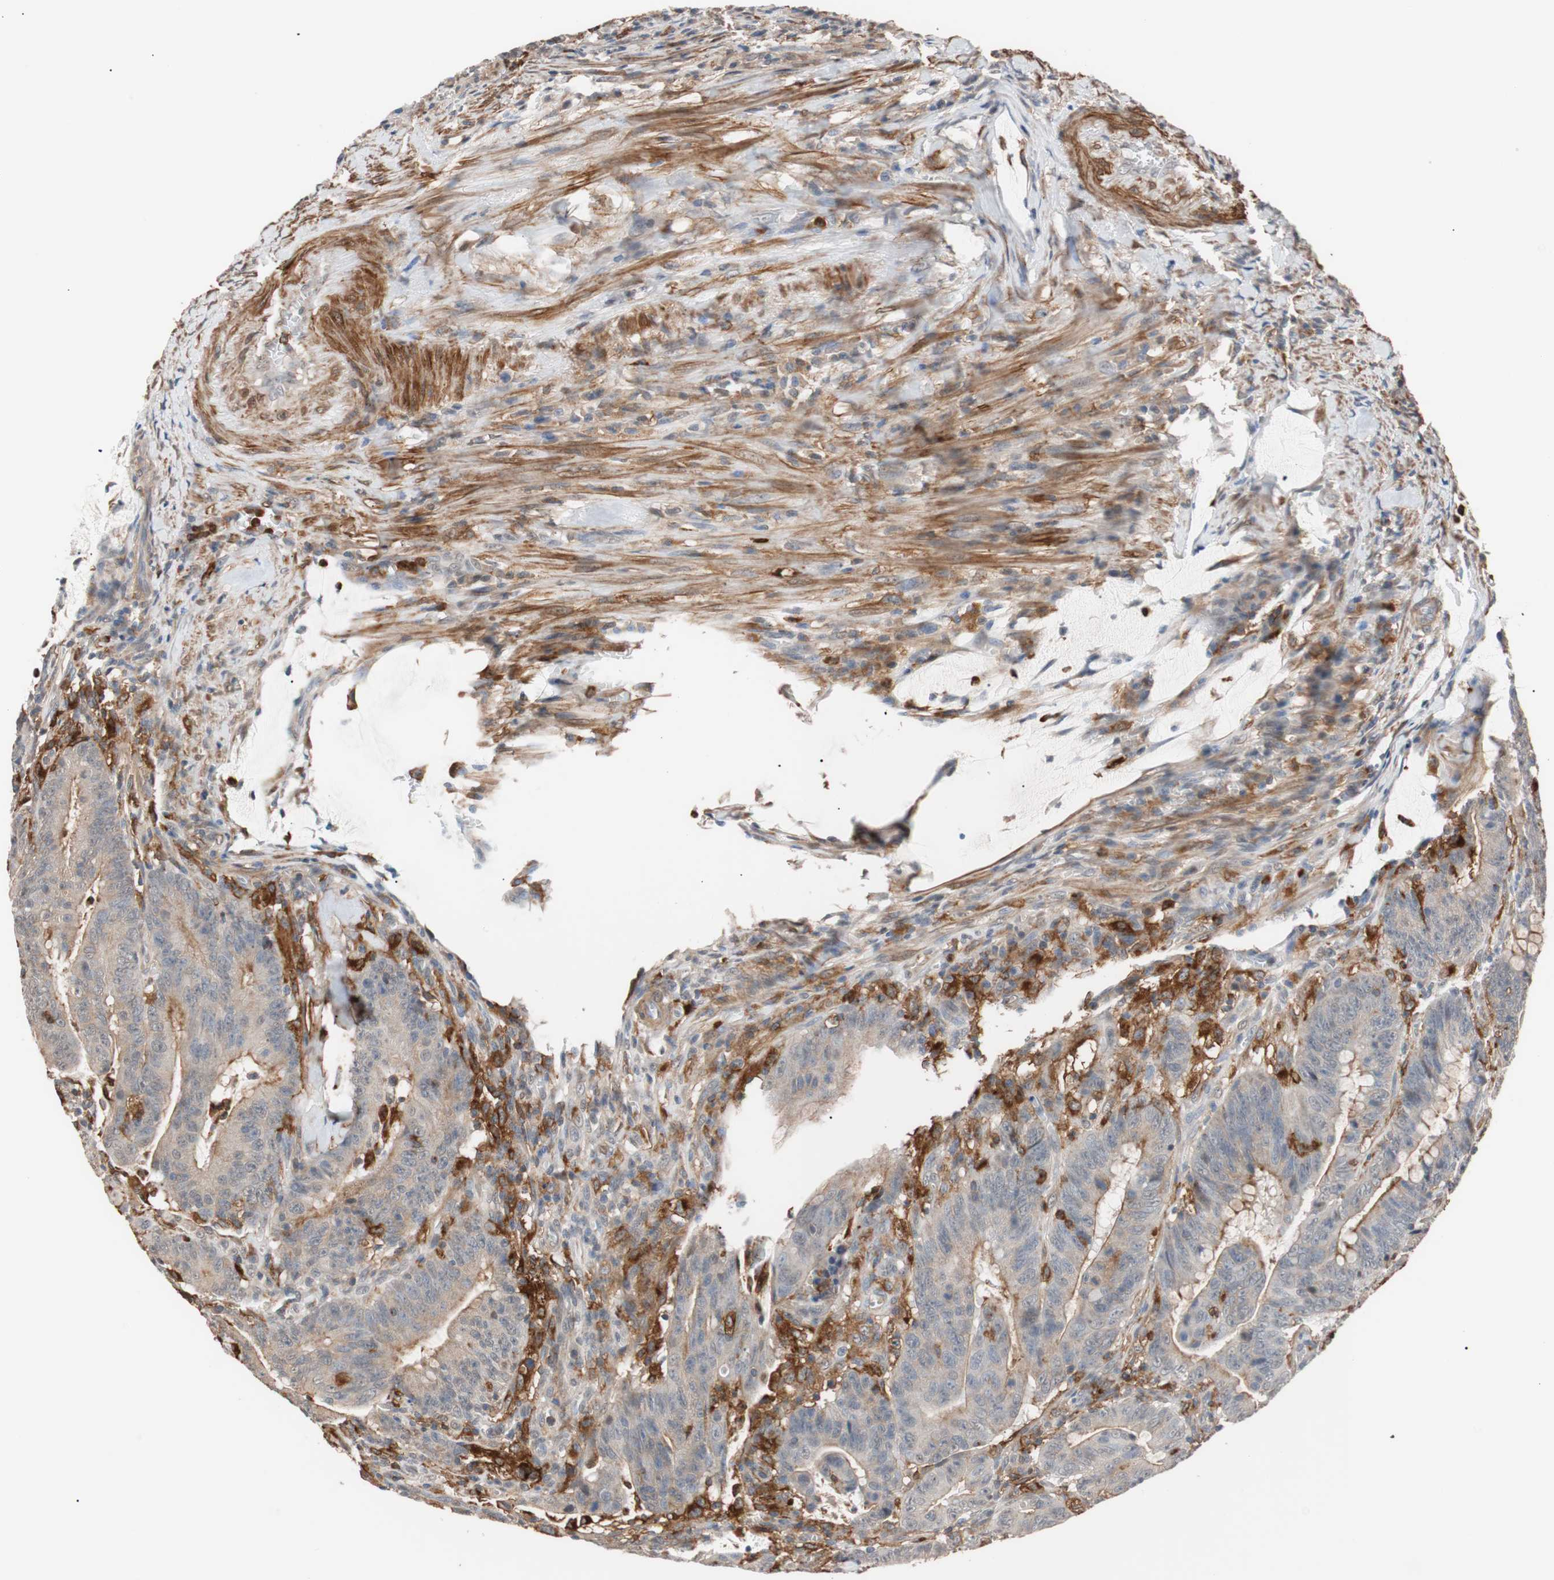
{"staining": {"intensity": "weak", "quantity": "25%-75%", "location": "cytoplasmic/membranous"}, "tissue": "colorectal cancer", "cell_type": "Tumor cells", "image_type": "cancer", "snomed": [{"axis": "morphology", "description": "Adenocarcinoma, NOS"}, {"axis": "topography", "description": "Colon"}], "caption": "Human adenocarcinoma (colorectal) stained for a protein (brown) displays weak cytoplasmic/membranous positive positivity in approximately 25%-75% of tumor cells.", "gene": "LITAF", "patient": {"sex": "male", "age": 45}}